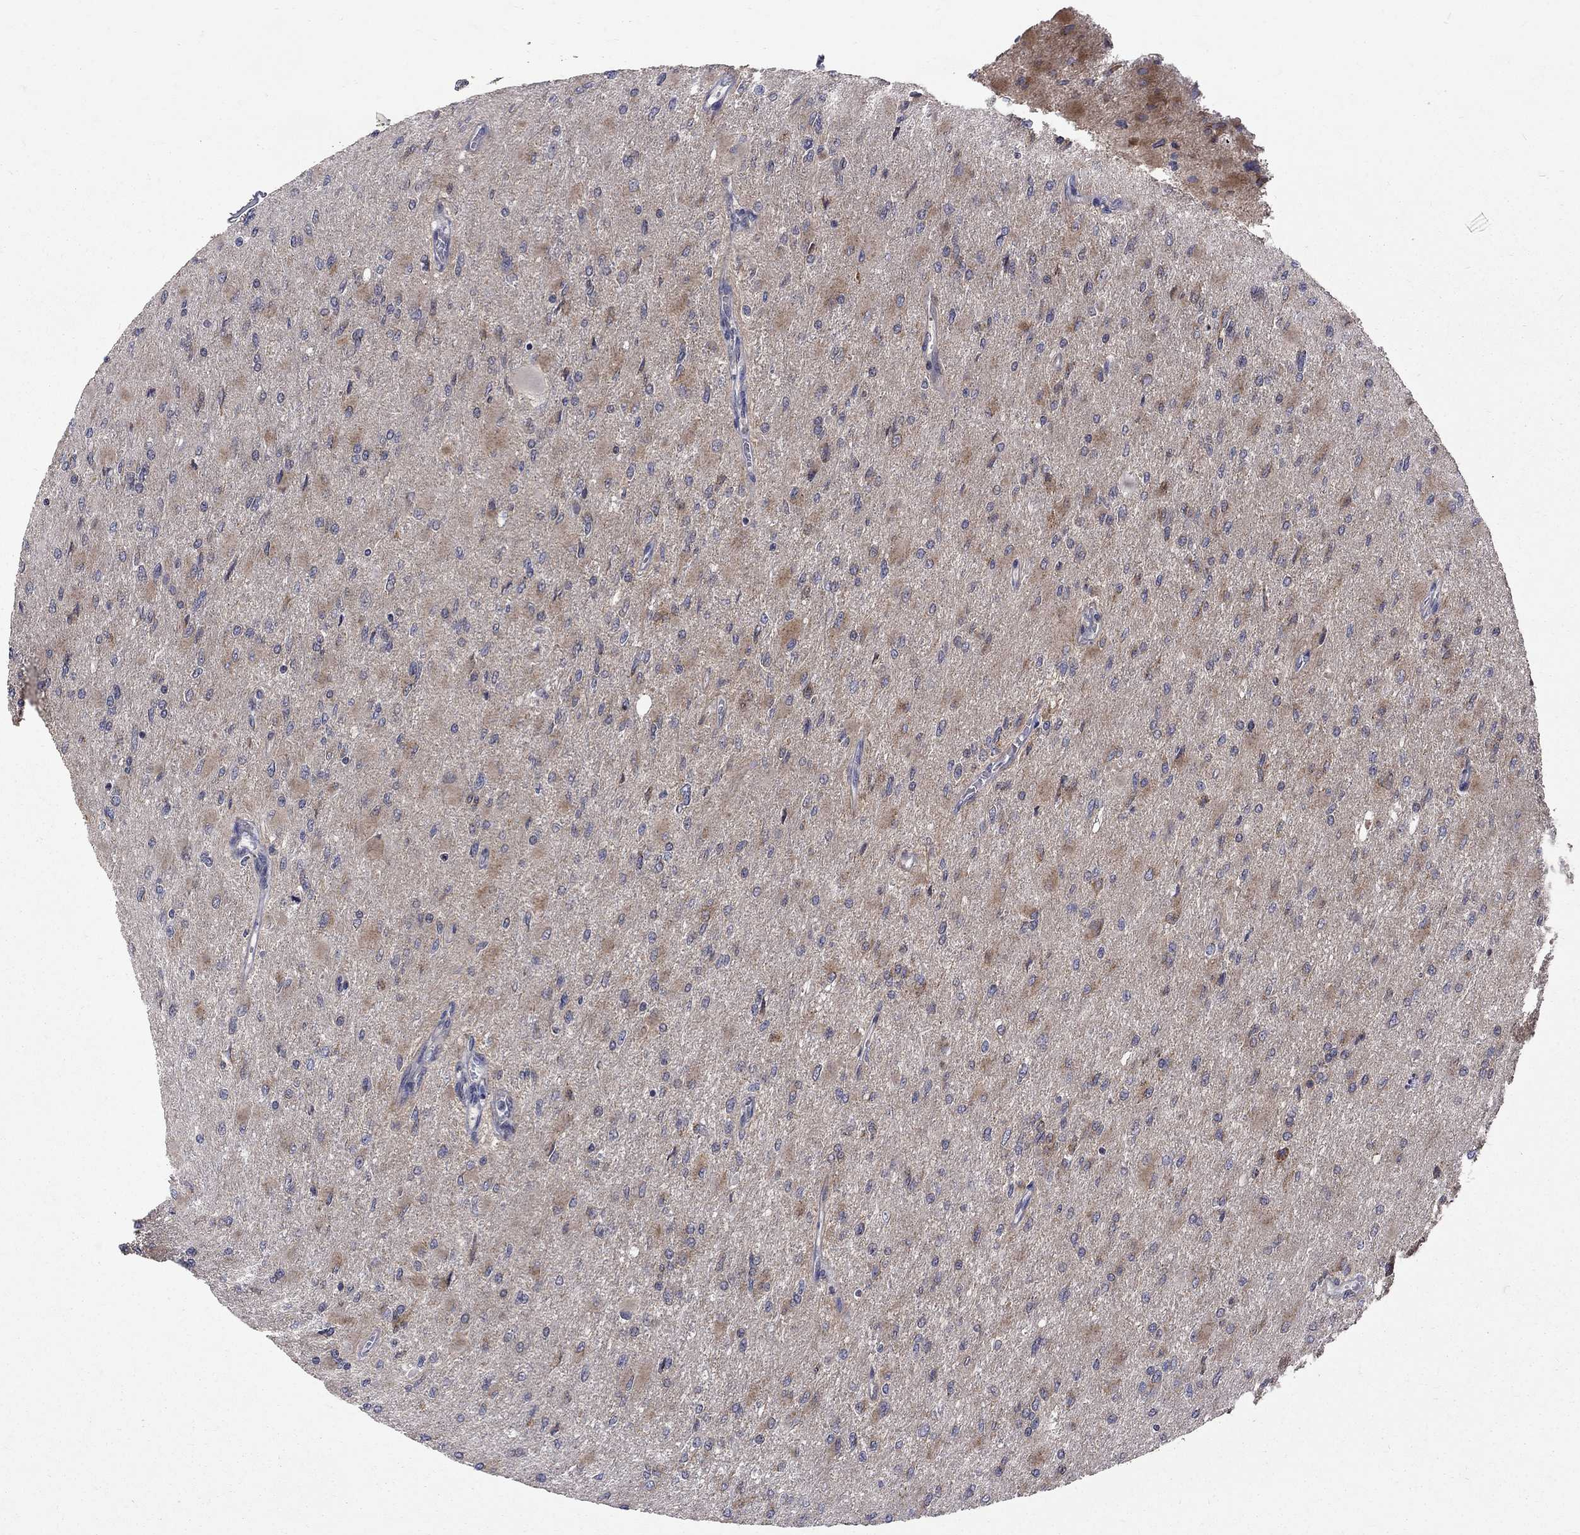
{"staining": {"intensity": "weak", "quantity": "25%-75%", "location": "cytoplasmic/membranous"}, "tissue": "glioma", "cell_type": "Tumor cells", "image_type": "cancer", "snomed": [{"axis": "morphology", "description": "Glioma, malignant, High grade"}, {"axis": "topography", "description": "Cerebral cortex"}], "caption": "A brown stain labels weak cytoplasmic/membranous expression of a protein in glioma tumor cells.", "gene": "SH2B1", "patient": {"sex": "female", "age": 36}}